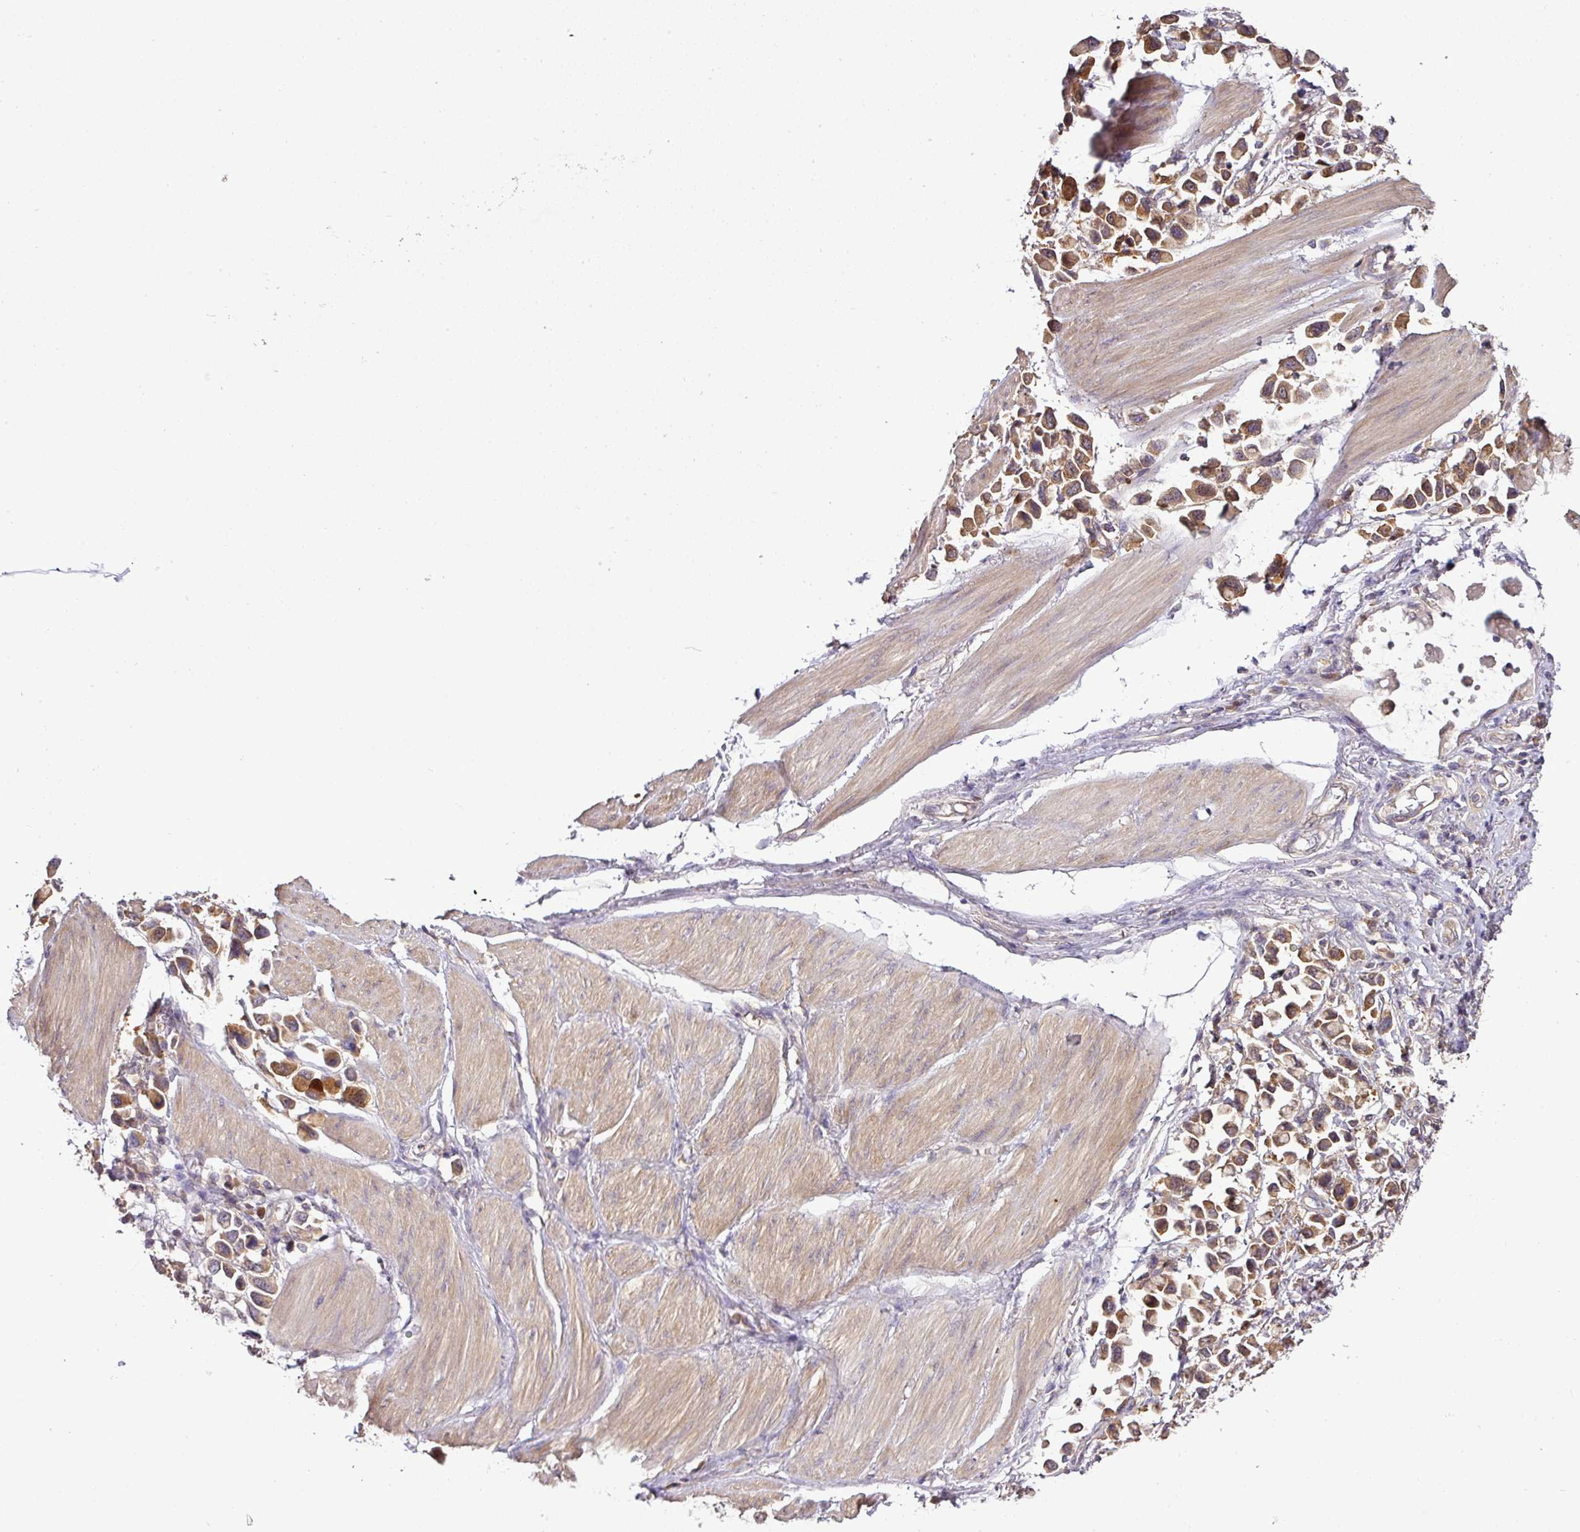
{"staining": {"intensity": "moderate", "quantity": ">75%", "location": "cytoplasmic/membranous"}, "tissue": "stomach cancer", "cell_type": "Tumor cells", "image_type": "cancer", "snomed": [{"axis": "morphology", "description": "Adenocarcinoma, NOS"}, {"axis": "topography", "description": "Stomach"}], "caption": "Immunohistochemistry staining of adenocarcinoma (stomach), which demonstrates medium levels of moderate cytoplasmic/membranous positivity in approximately >75% of tumor cells indicating moderate cytoplasmic/membranous protein staining. The staining was performed using DAB (3,3'-diaminobenzidine) (brown) for protein detection and nuclei were counterstained in hematoxylin (blue).", "gene": "TMEM107", "patient": {"sex": "female", "age": 81}}